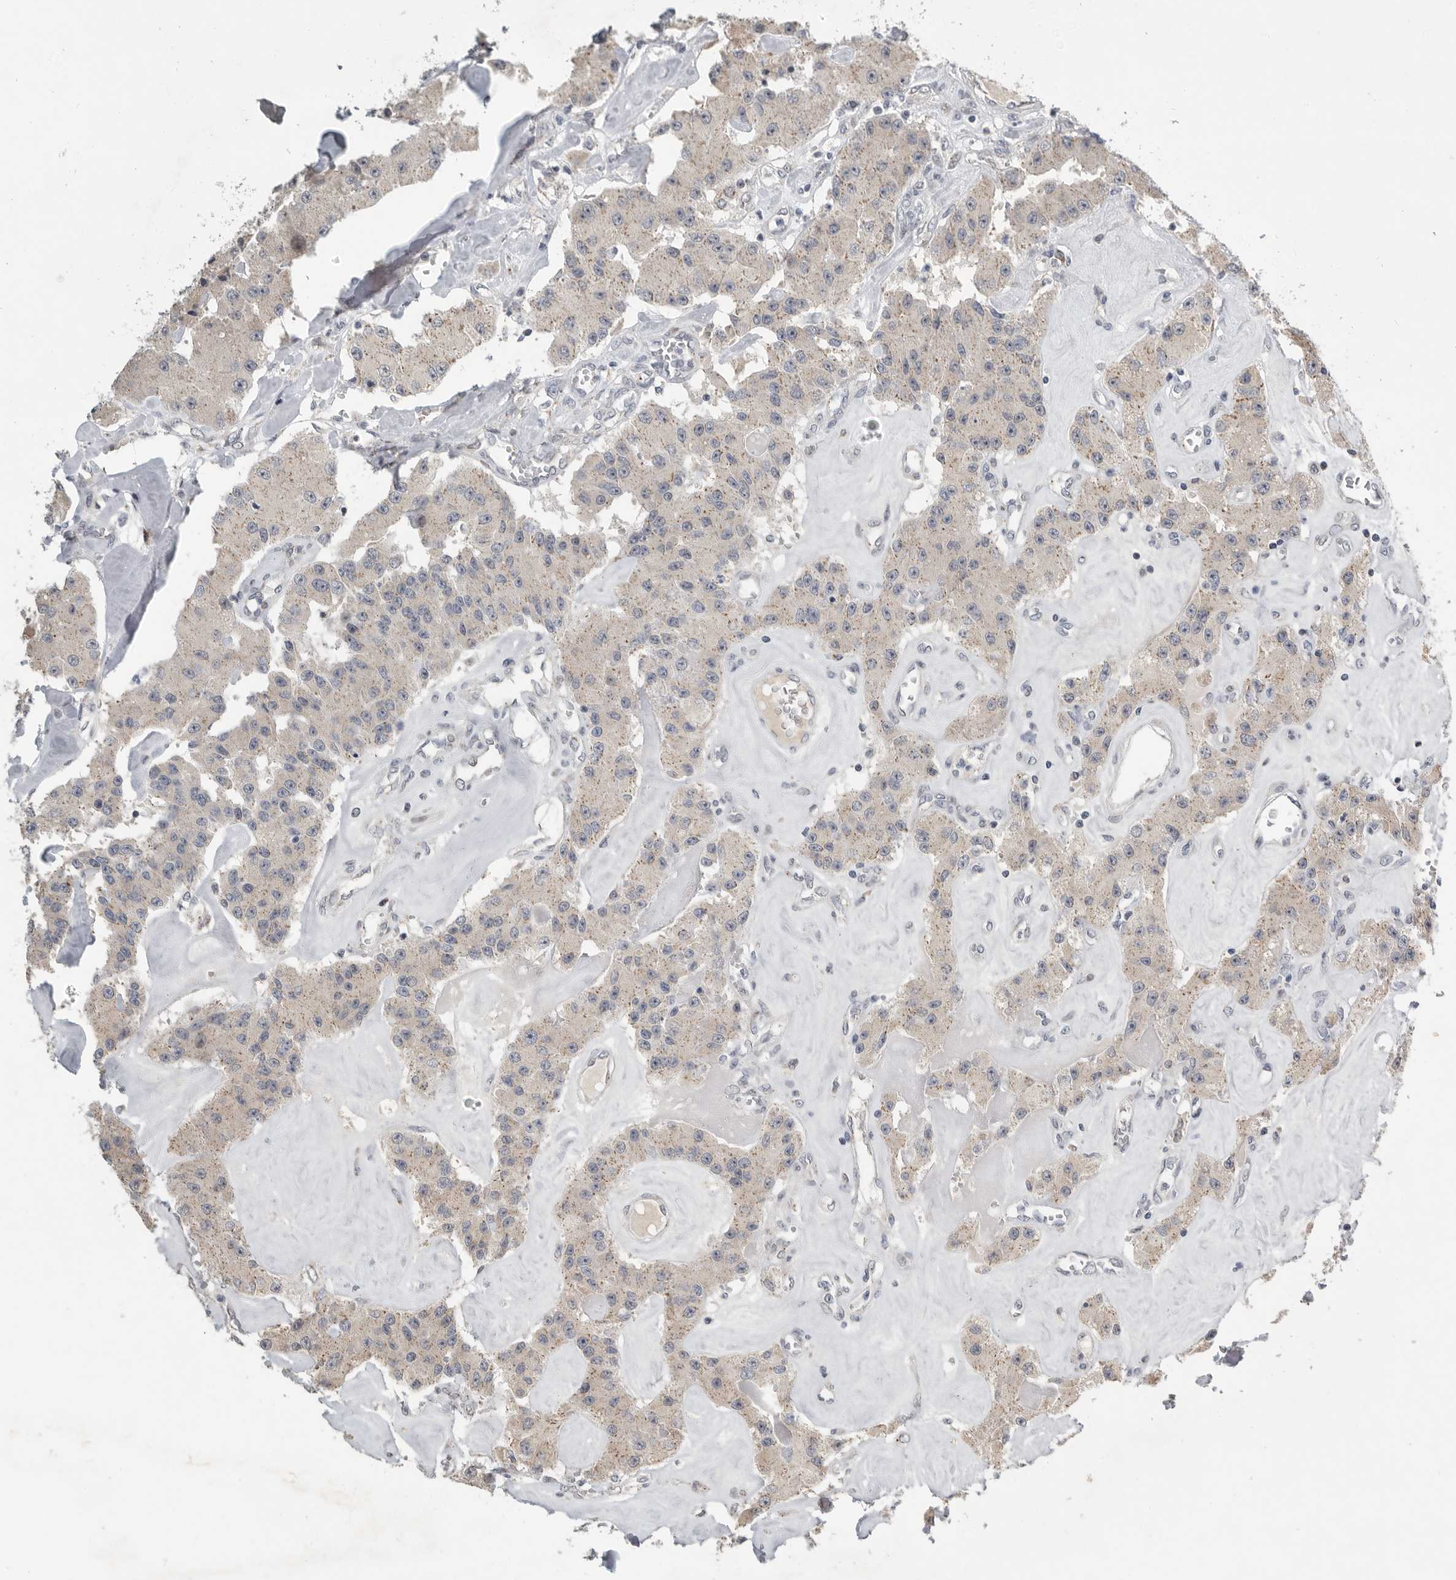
{"staining": {"intensity": "weak", "quantity": "25%-75%", "location": "cytoplasmic/membranous"}, "tissue": "carcinoid", "cell_type": "Tumor cells", "image_type": "cancer", "snomed": [{"axis": "morphology", "description": "Carcinoid, malignant, NOS"}, {"axis": "topography", "description": "Pancreas"}], "caption": "Human carcinoid (malignant) stained with a brown dye reveals weak cytoplasmic/membranous positive staining in about 25%-75% of tumor cells.", "gene": "PCMTD1", "patient": {"sex": "male", "age": 41}}